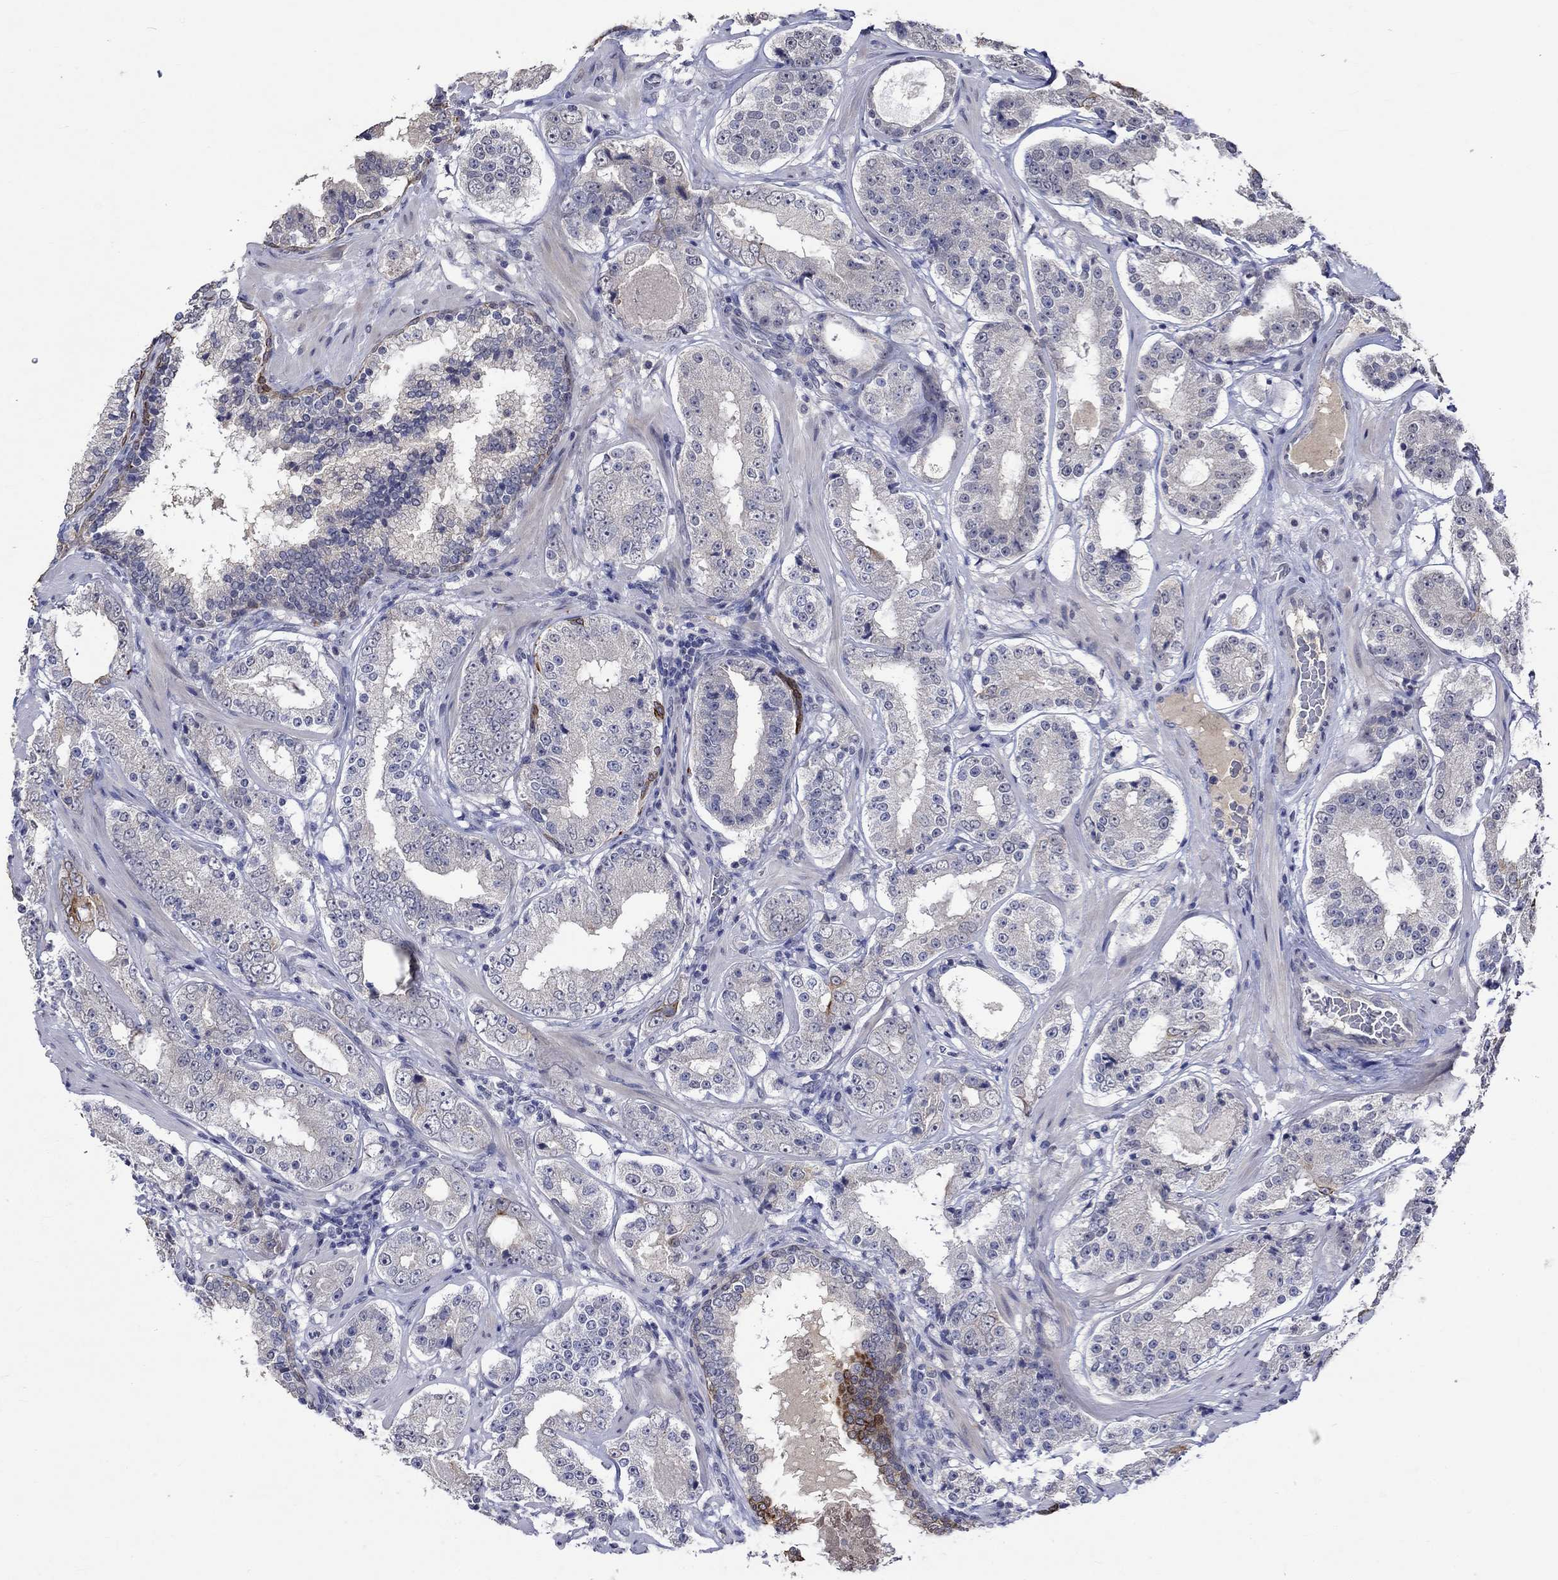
{"staining": {"intensity": "negative", "quantity": "none", "location": "none"}, "tissue": "prostate cancer", "cell_type": "Tumor cells", "image_type": "cancer", "snomed": [{"axis": "morphology", "description": "Adenocarcinoma, Low grade"}, {"axis": "topography", "description": "Prostate"}], "caption": "This is a photomicrograph of IHC staining of prostate adenocarcinoma (low-grade), which shows no positivity in tumor cells.", "gene": "DDX3Y", "patient": {"sex": "male", "age": 60}}